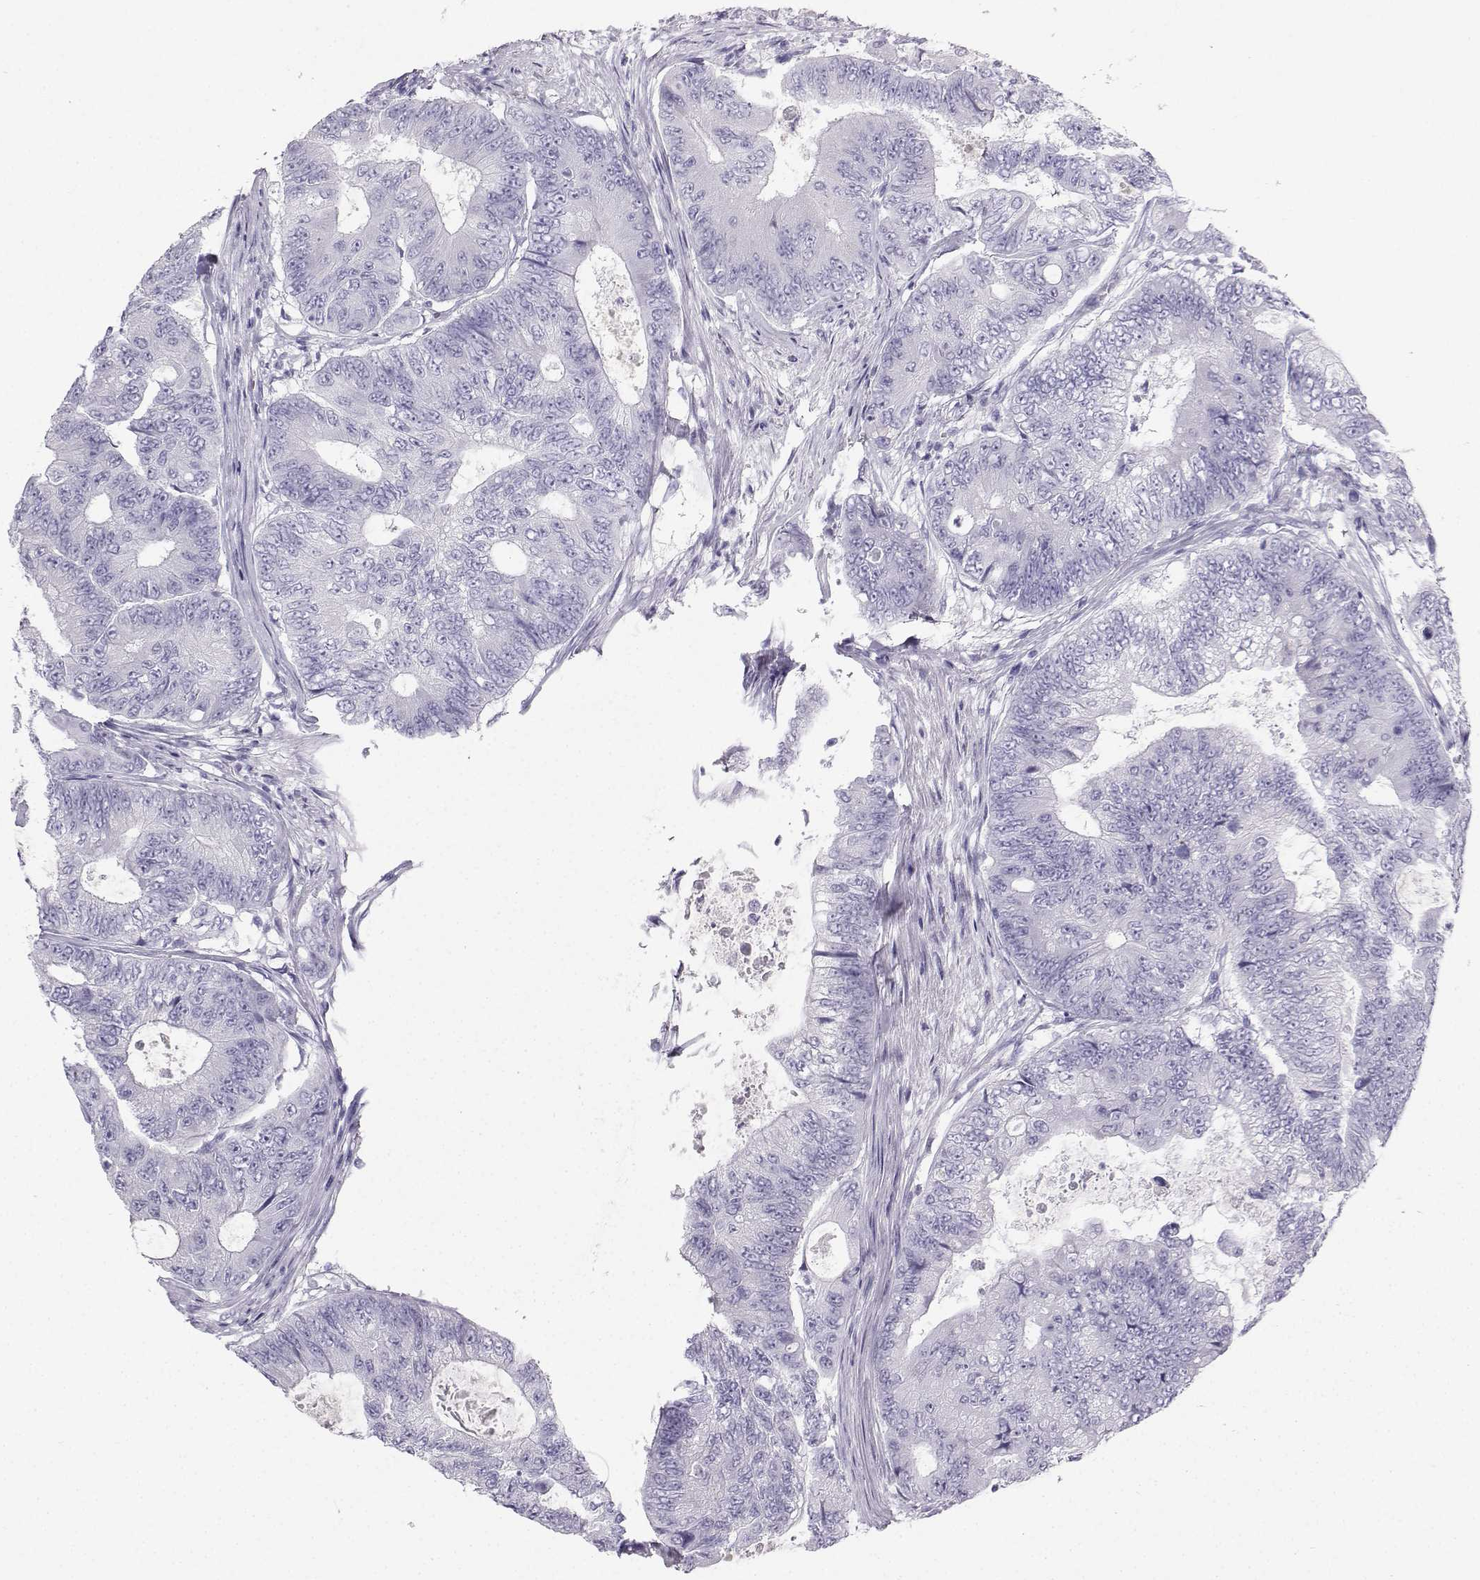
{"staining": {"intensity": "negative", "quantity": "none", "location": "none"}, "tissue": "colorectal cancer", "cell_type": "Tumor cells", "image_type": "cancer", "snomed": [{"axis": "morphology", "description": "Adenocarcinoma, NOS"}, {"axis": "topography", "description": "Colon"}], "caption": "The image exhibits no significant positivity in tumor cells of colorectal cancer.", "gene": "IQCD", "patient": {"sex": "female", "age": 48}}